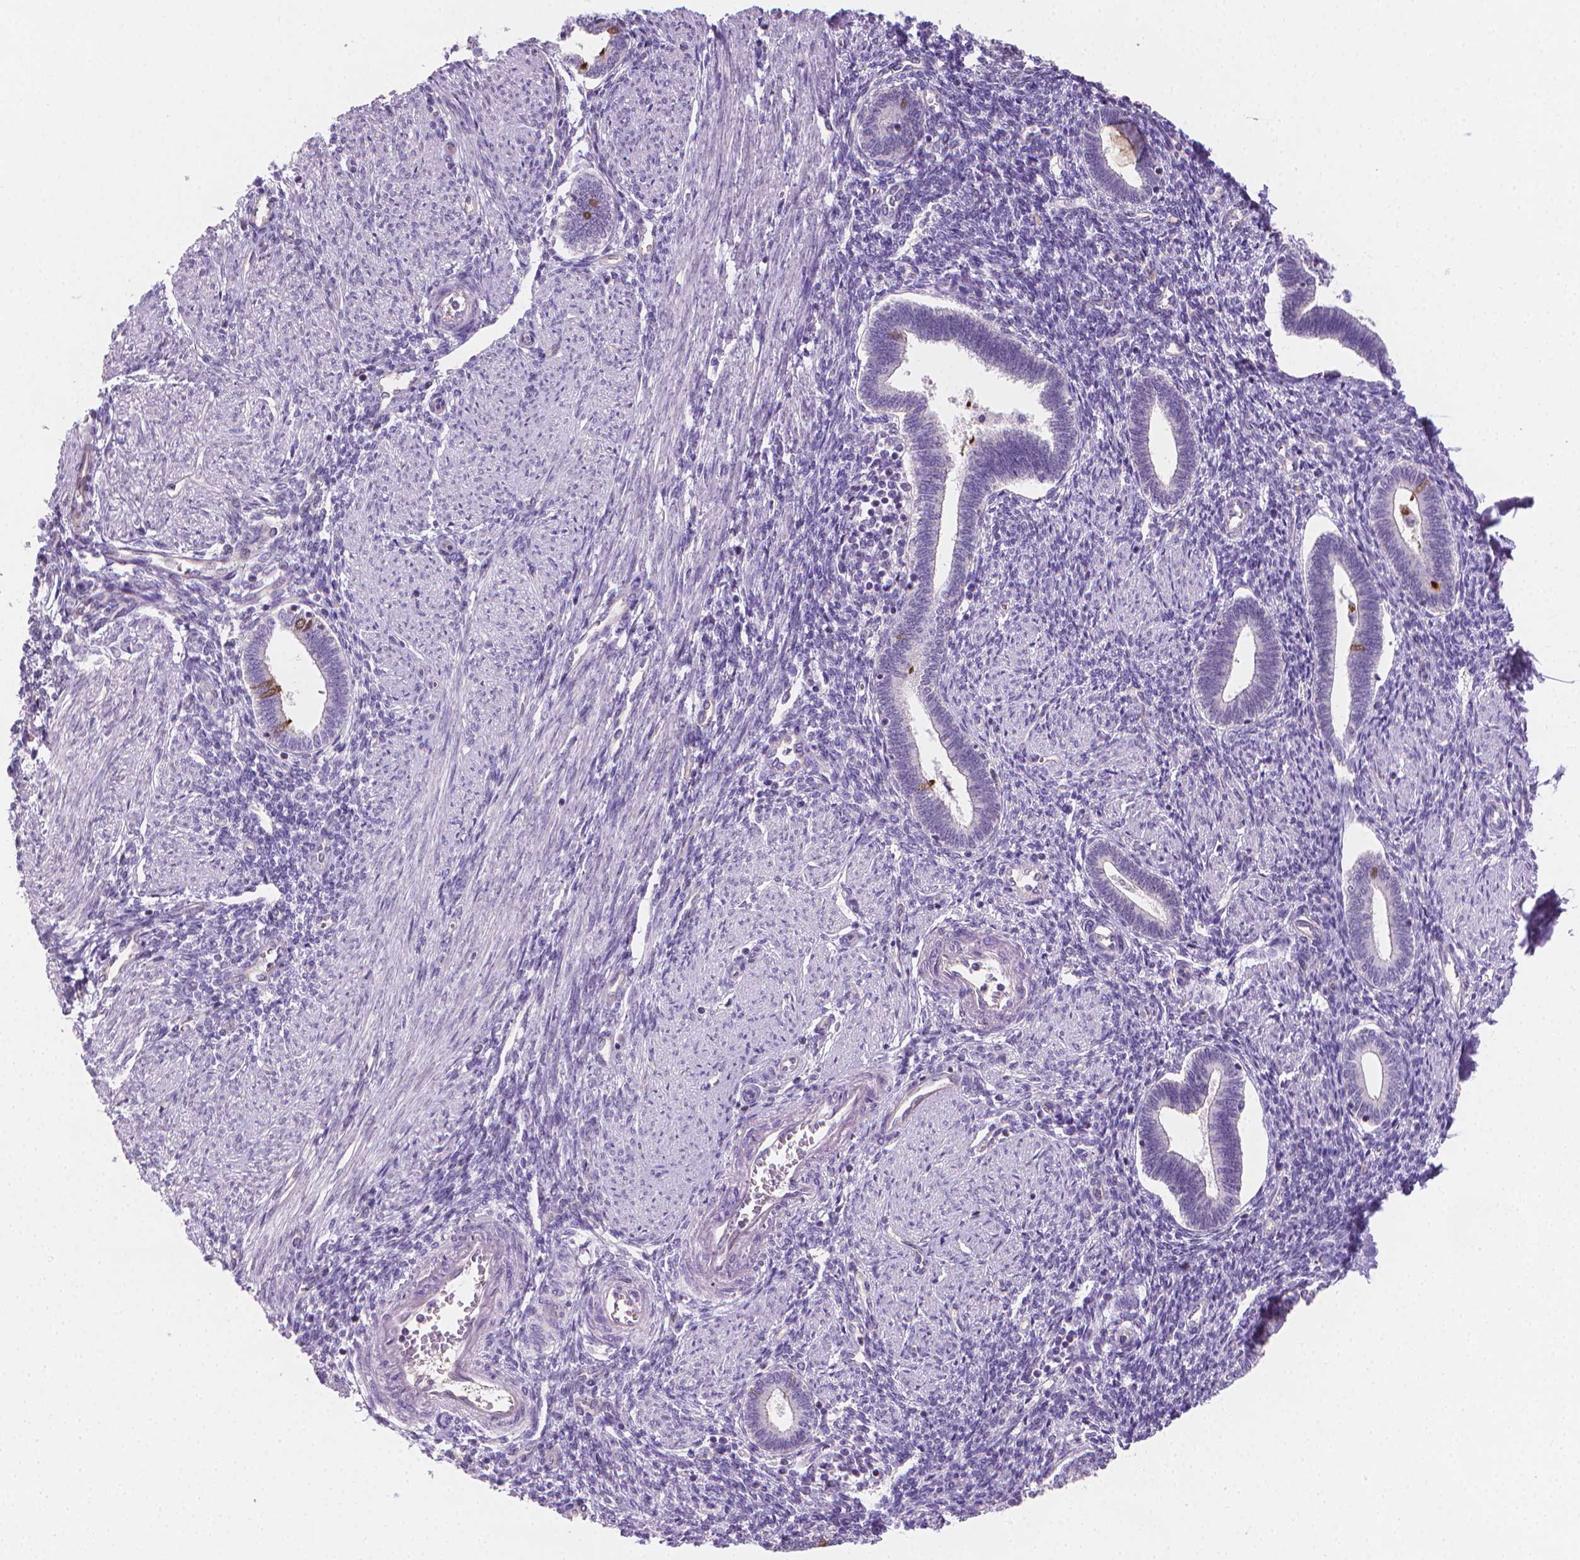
{"staining": {"intensity": "negative", "quantity": "none", "location": "none"}, "tissue": "endometrium", "cell_type": "Cells in endometrial stroma", "image_type": "normal", "snomed": [{"axis": "morphology", "description": "Normal tissue, NOS"}, {"axis": "topography", "description": "Endometrium"}], "caption": "Cells in endometrial stroma show no significant positivity in normal endometrium. (Brightfield microscopy of DAB (3,3'-diaminobenzidine) immunohistochemistry at high magnification).", "gene": "CLXN", "patient": {"sex": "female", "age": 42}}